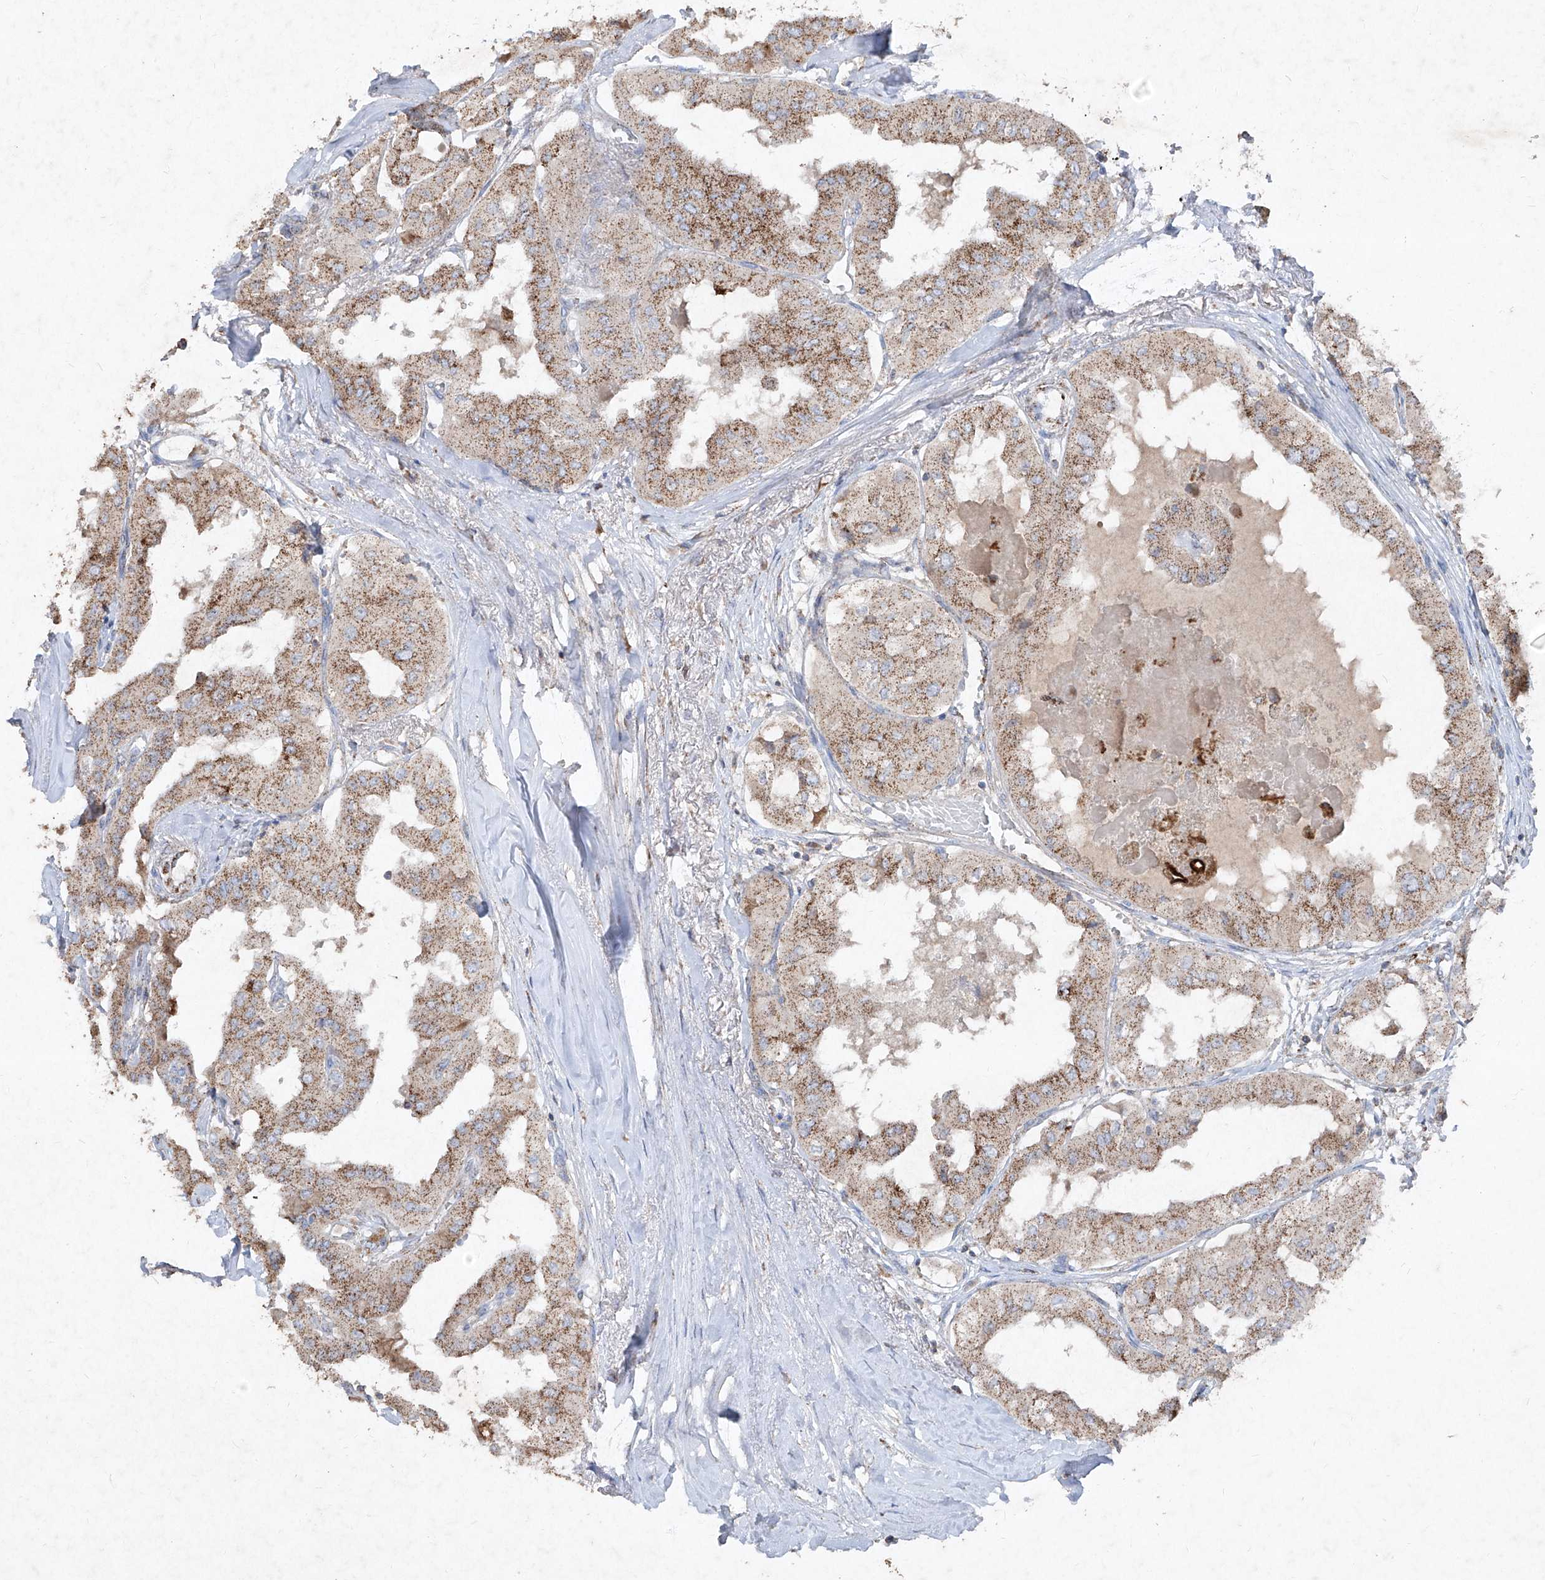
{"staining": {"intensity": "moderate", "quantity": ">75%", "location": "cytoplasmic/membranous"}, "tissue": "thyroid cancer", "cell_type": "Tumor cells", "image_type": "cancer", "snomed": [{"axis": "morphology", "description": "Papillary adenocarcinoma, NOS"}, {"axis": "topography", "description": "Thyroid gland"}], "caption": "This micrograph demonstrates thyroid papillary adenocarcinoma stained with immunohistochemistry to label a protein in brown. The cytoplasmic/membranous of tumor cells show moderate positivity for the protein. Nuclei are counter-stained blue.", "gene": "ABCD3", "patient": {"sex": "female", "age": 59}}